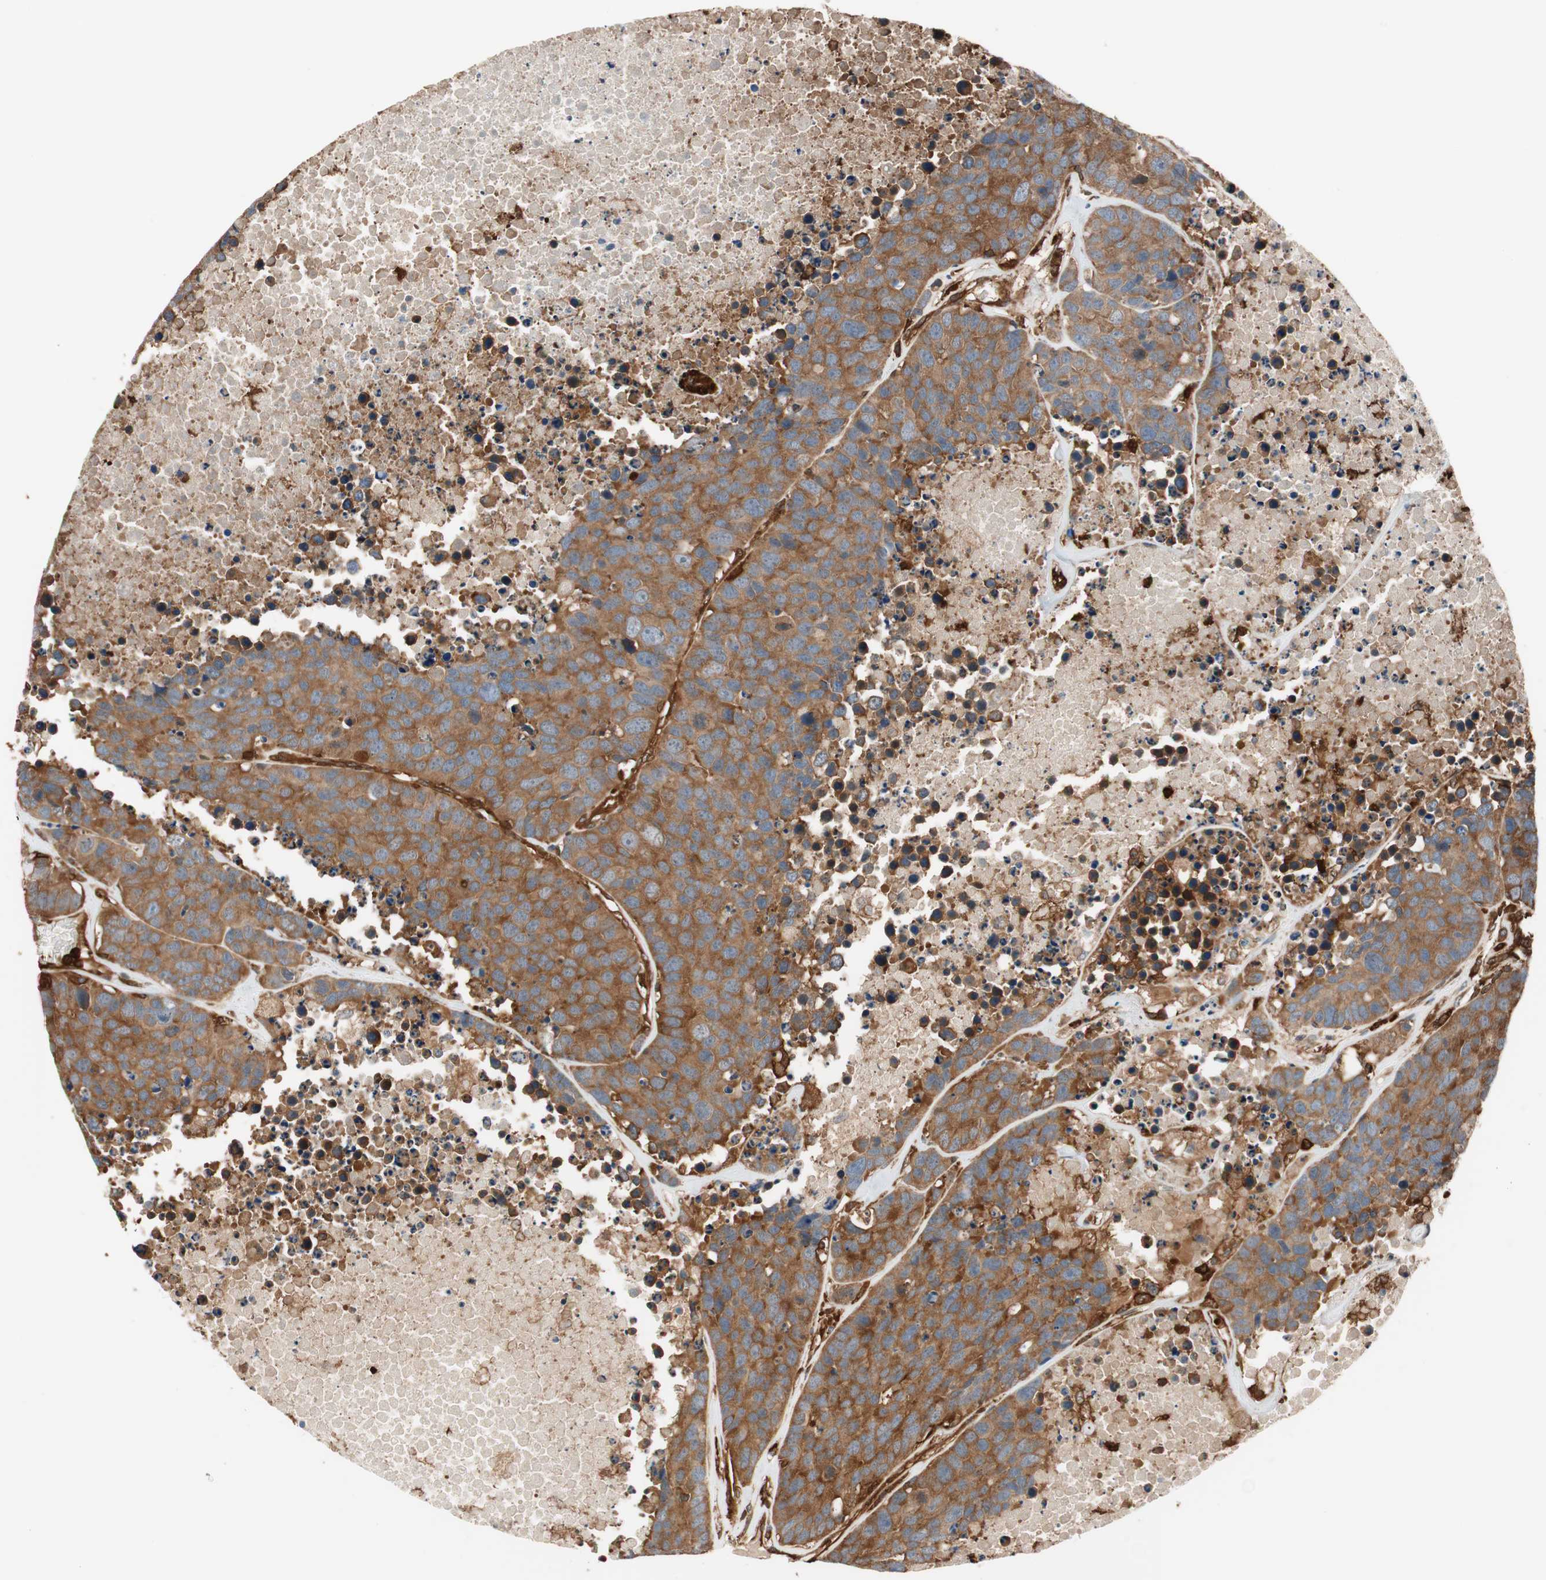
{"staining": {"intensity": "strong", "quantity": ">75%", "location": "cytoplasmic/membranous"}, "tissue": "carcinoid", "cell_type": "Tumor cells", "image_type": "cancer", "snomed": [{"axis": "morphology", "description": "Carcinoid, malignant, NOS"}, {"axis": "topography", "description": "Lung"}], "caption": "Carcinoid tissue displays strong cytoplasmic/membranous positivity in approximately >75% of tumor cells Using DAB (brown) and hematoxylin (blue) stains, captured at high magnification using brightfield microscopy.", "gene": "VASP", "patient": {"sex": "male", "age": 60}}